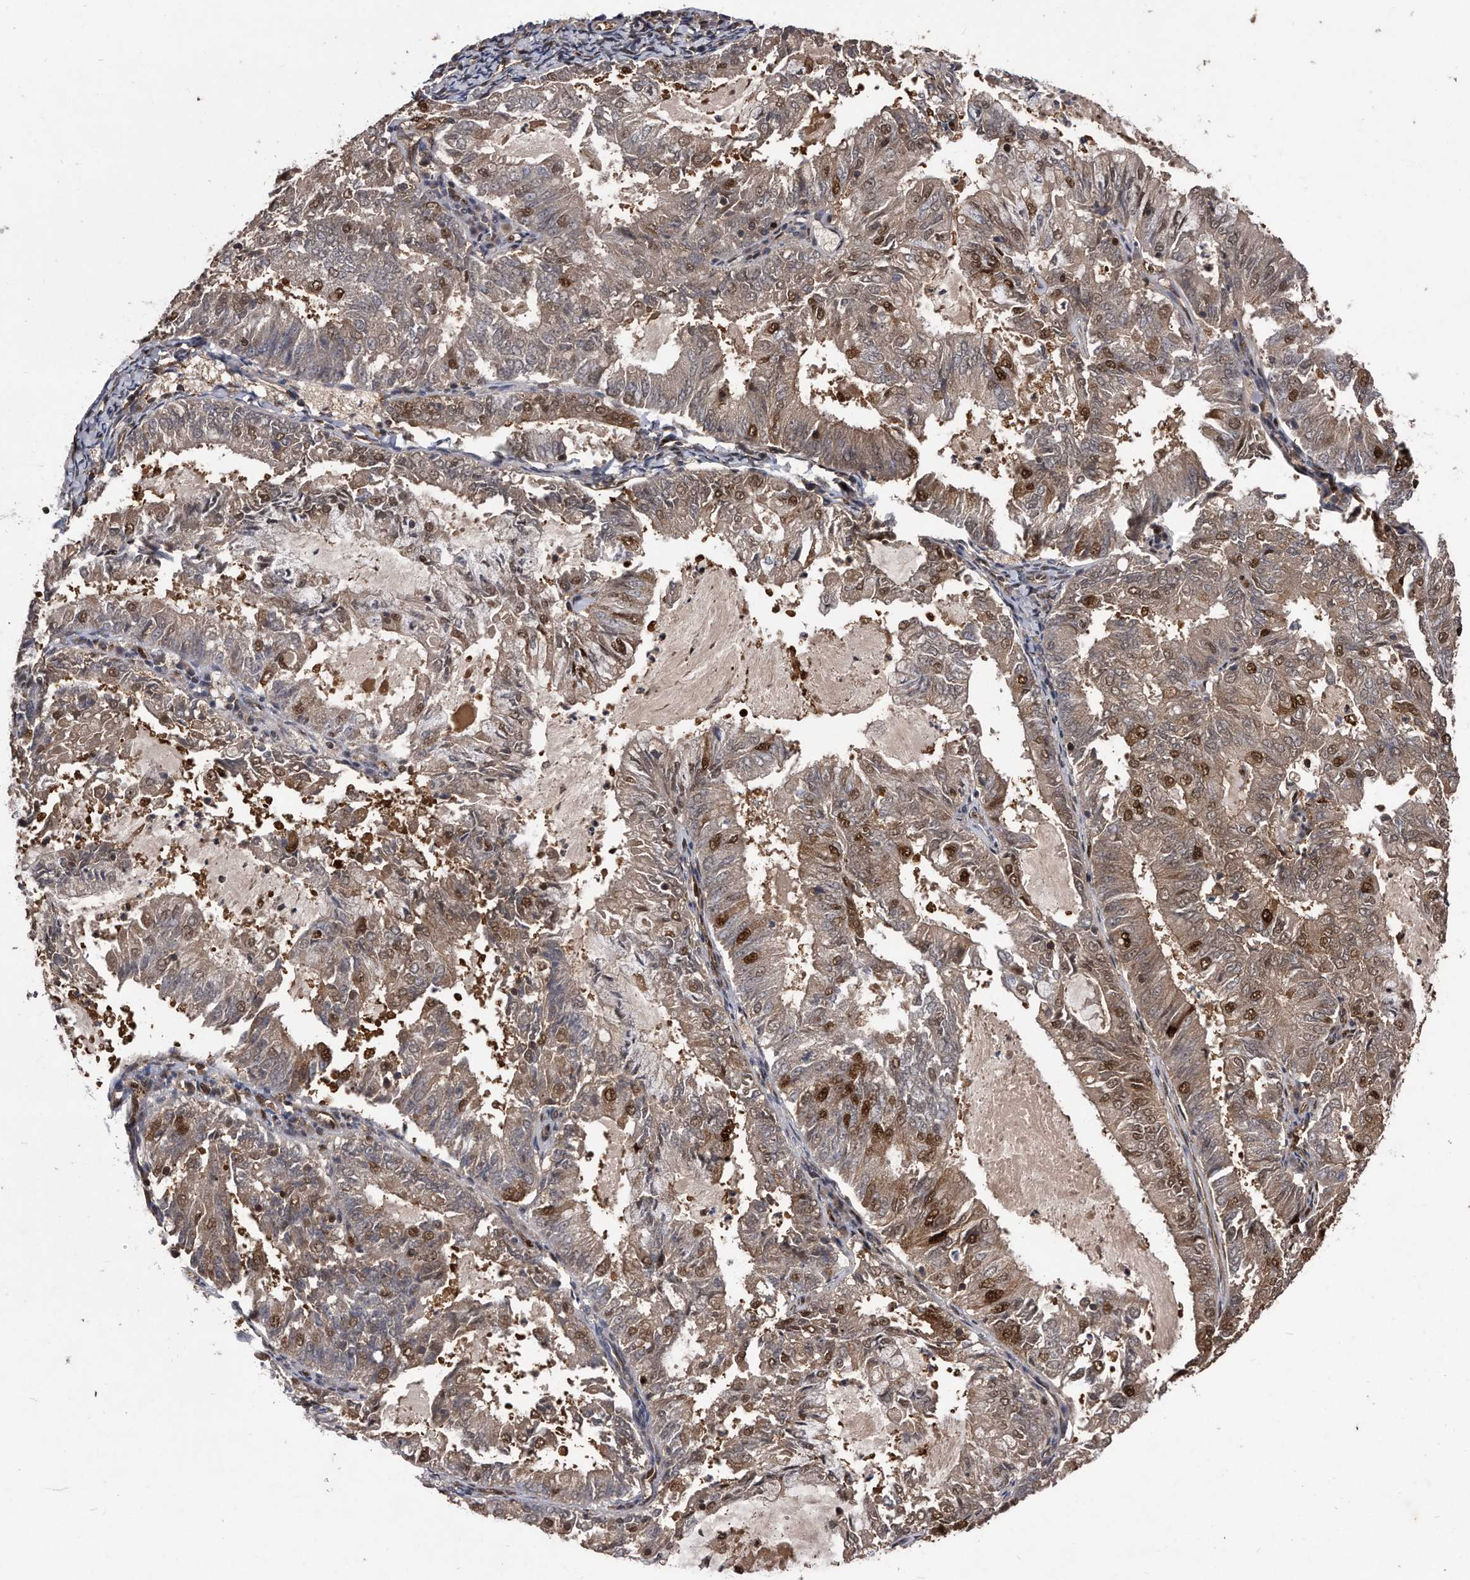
{"staining": {"intensity": "moderate", "quantity": "<25%", "location": "cytoplasmic/membranous,nuclear"}, "tissue": "endometrial cancer", "cell_type": "Tumor cells", "image_type": "cancer", "snomed": [{"axis": "morphology", "description": "Adenocarcinoma, NOS"}, {"axis": "topography", "description": "Endometrium"}], "caption": "Immunohistochemical staining of human adenocarcinoma (endometrial) displays low levels of moderate cytoplasmic/membranous and nuclear expression in approximately <25% of tumor cells.", "gene": "RAD23B", "patient": {"sex": "female", "age": 57}}